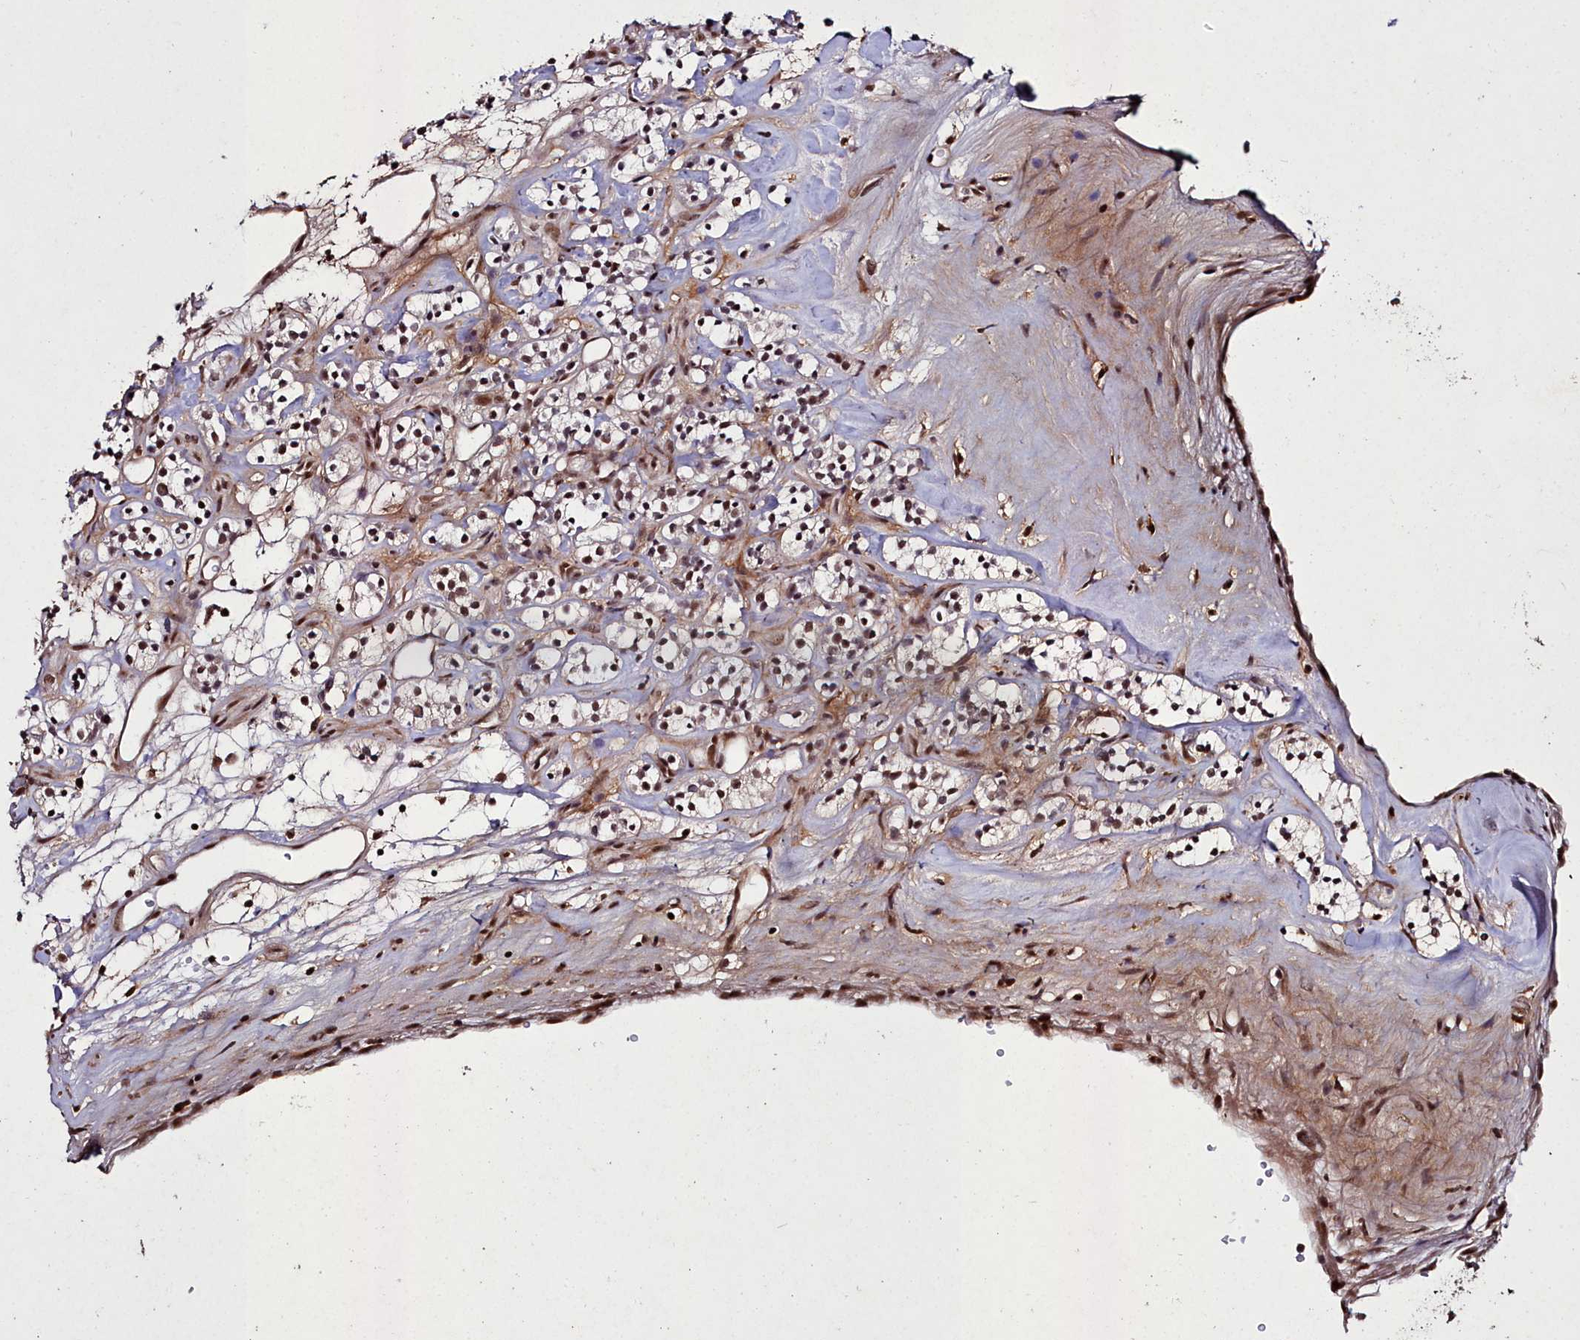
{"staining": {"intensity": "moderate", "quantity": ">75%", "location": "nuclear"}, "tissue": "renal cancer", "cell_type": "Tumor cells", "image_type": "cancer", "snomed": [{"axis": "morphology", "description": "Adenocarcinoma, NOS"}, {"axis": "topography", "description": "Kidney"}], "caption": "A histopathology image of renal cancer (adenocarcinoma) stained for a protein displays moderate nuclear brown staining in tumor cells.", "gene": "CXXC1", "patient": {"sex": "male", "age": 77}}